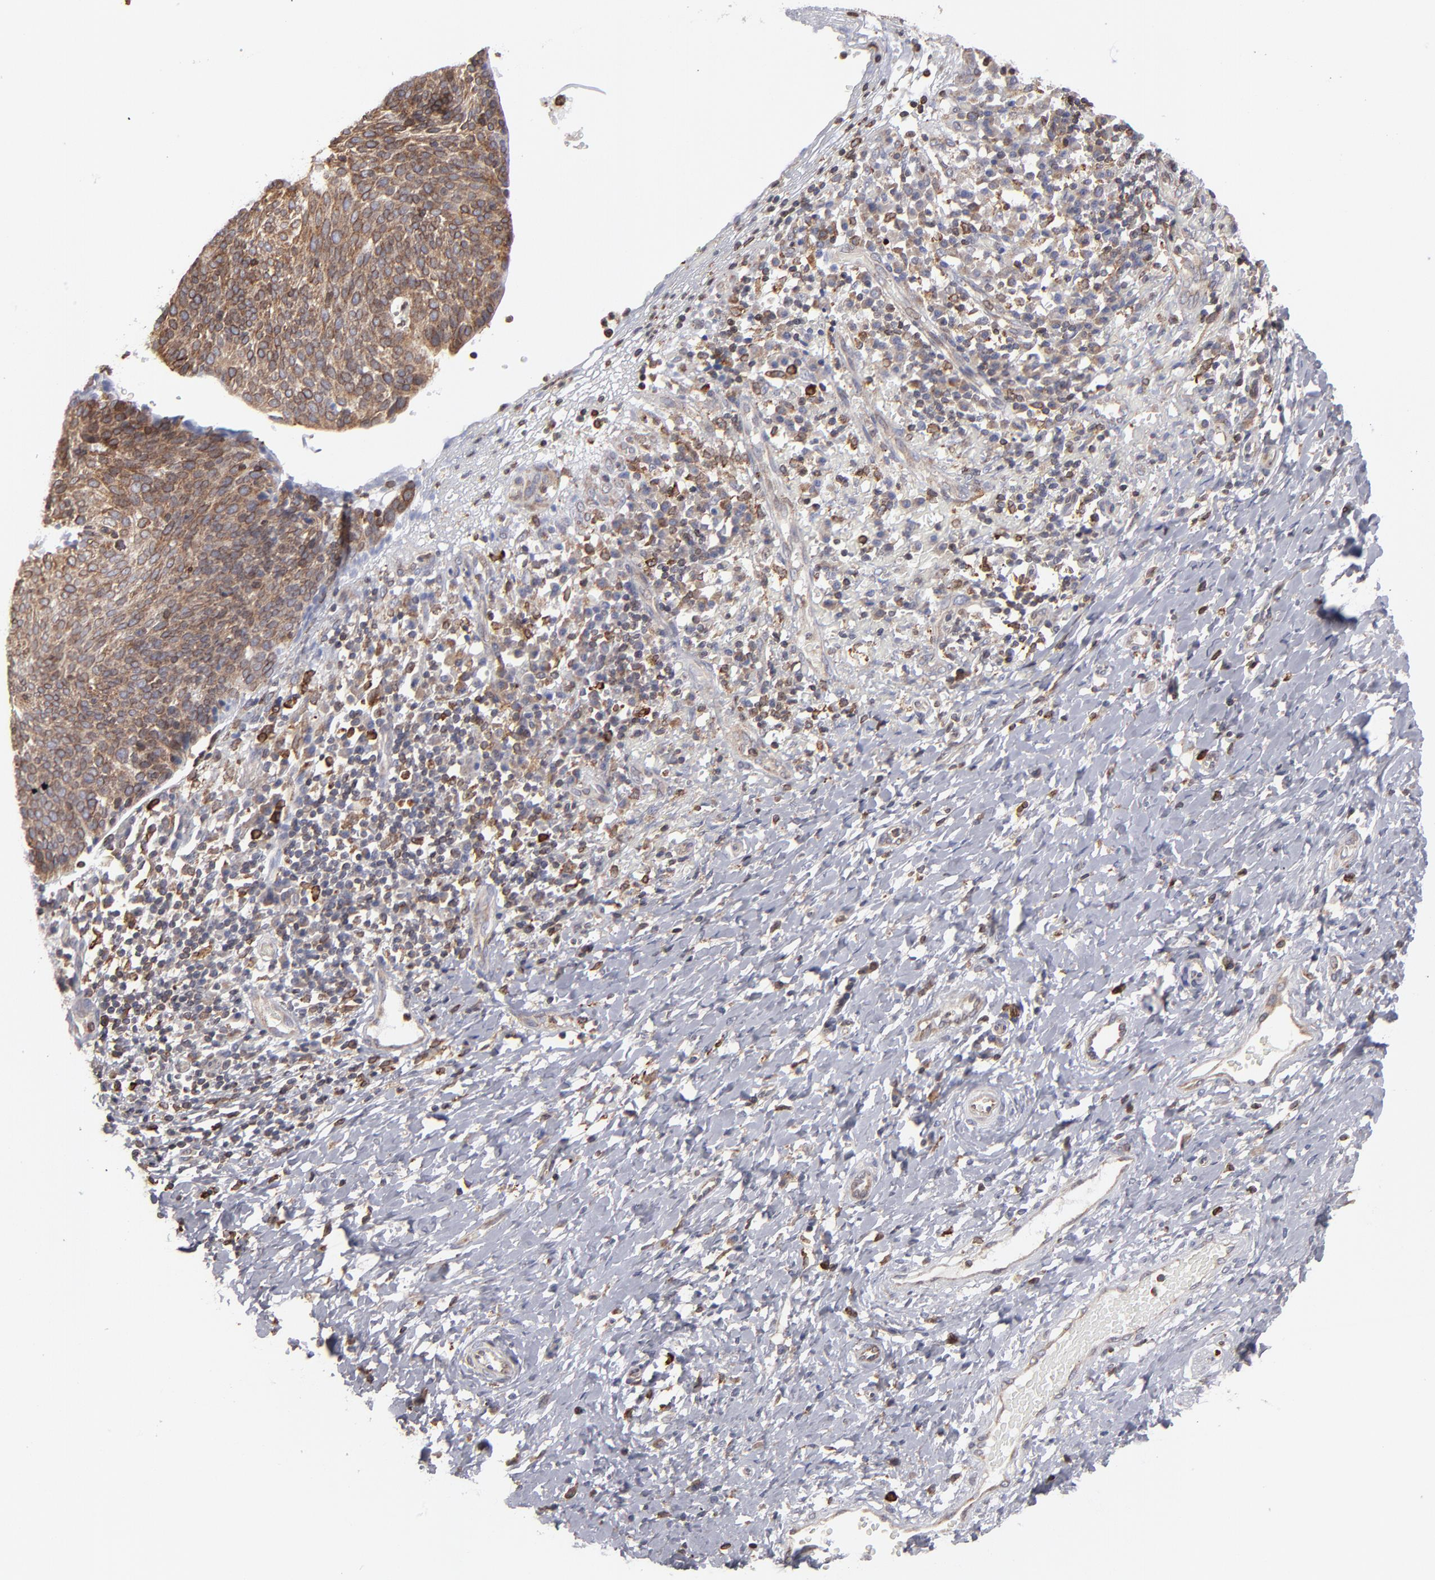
{"staining": {"intensity": "moderate", "quantity": ">75%", "location": "cytoplasmic/membranous"}, "tissue": "cervical cancer", "cell_type": "Tumor cells", "image_type": "cancer", "snomed": [{"axis": "morphology", "description": "Normal tissue, NOS"}, {"axis": "morphology", "description": "Squamous cell carcinoma, NOS"}, {"axis": "topography", "description": "Cervix"}], "caption": "High-power microscopy captured an immunohistochemistry photomicrograph of squamous cell carcinoma (cervical), revealing moderate cytoplasmic/membranous staining in approximately >75% of tumor cells. (DAB IHC with brightfield microscopy, high magnification).", "gene": "TMX1", "patient": {"sex": "female", "age": 39}}